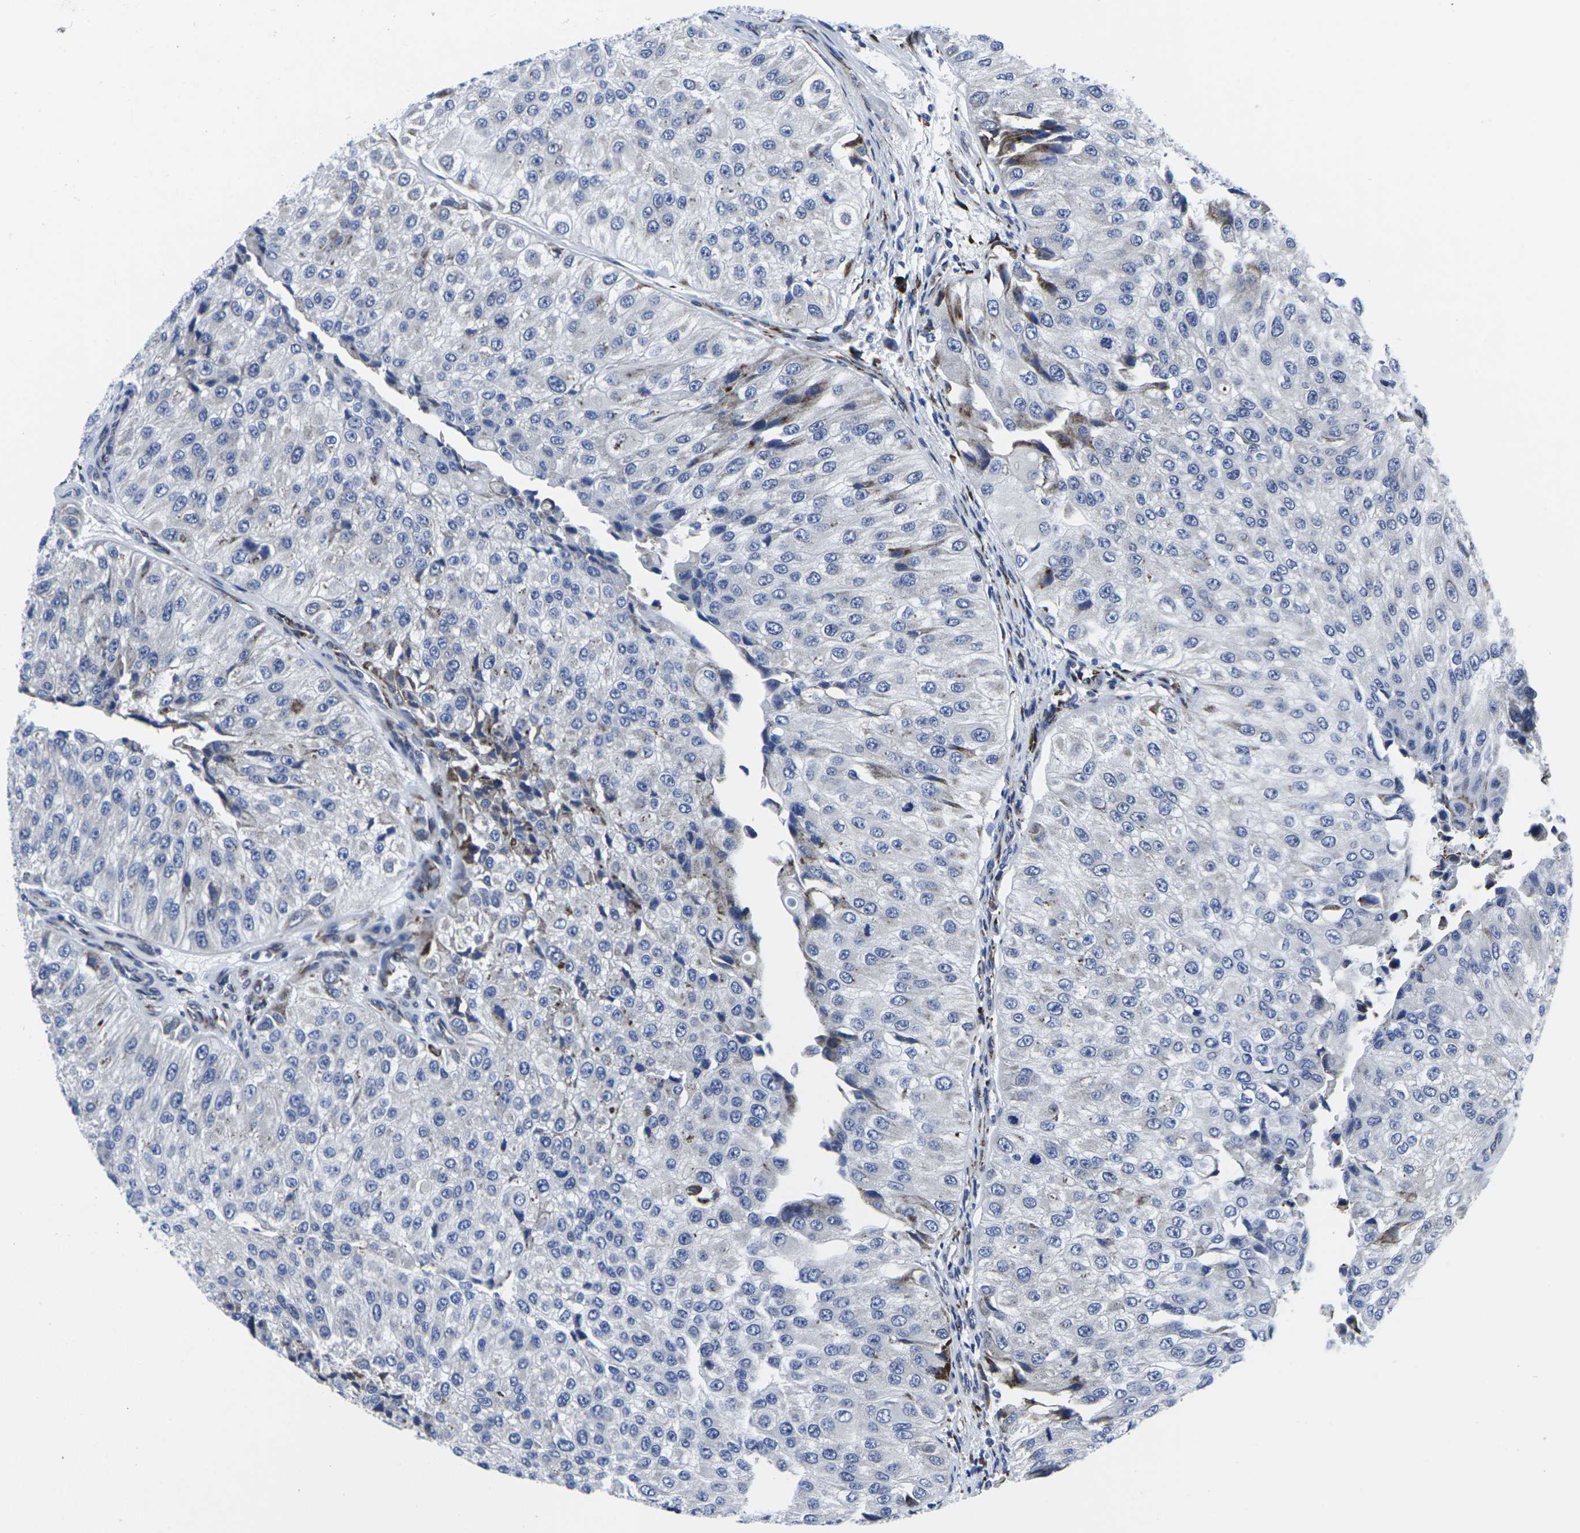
{"staining": {"intensity": "moderate", "quantity": "<25%", "location": "cytoplasmic/membranous"}, "tissue": "urothelial cancer", "cell_type": "Tumor cells", "image_type": "cancer", "snomed": [{"axis": "morphology", "description": "Urothelial carcinoma, High grade"}, {"axis": "topography", "description": "Kidney"}, {"axis": "topography", "description": "Urinary bladder"}], "caption": "Urothelial cancer stained with immunohistochemistry exhibits moderate cytoplasmic/membranous positivity in approximately <25% of tumor cells.", "gene": "RPN1", "patient": {"sex": "male", "age": 77}}